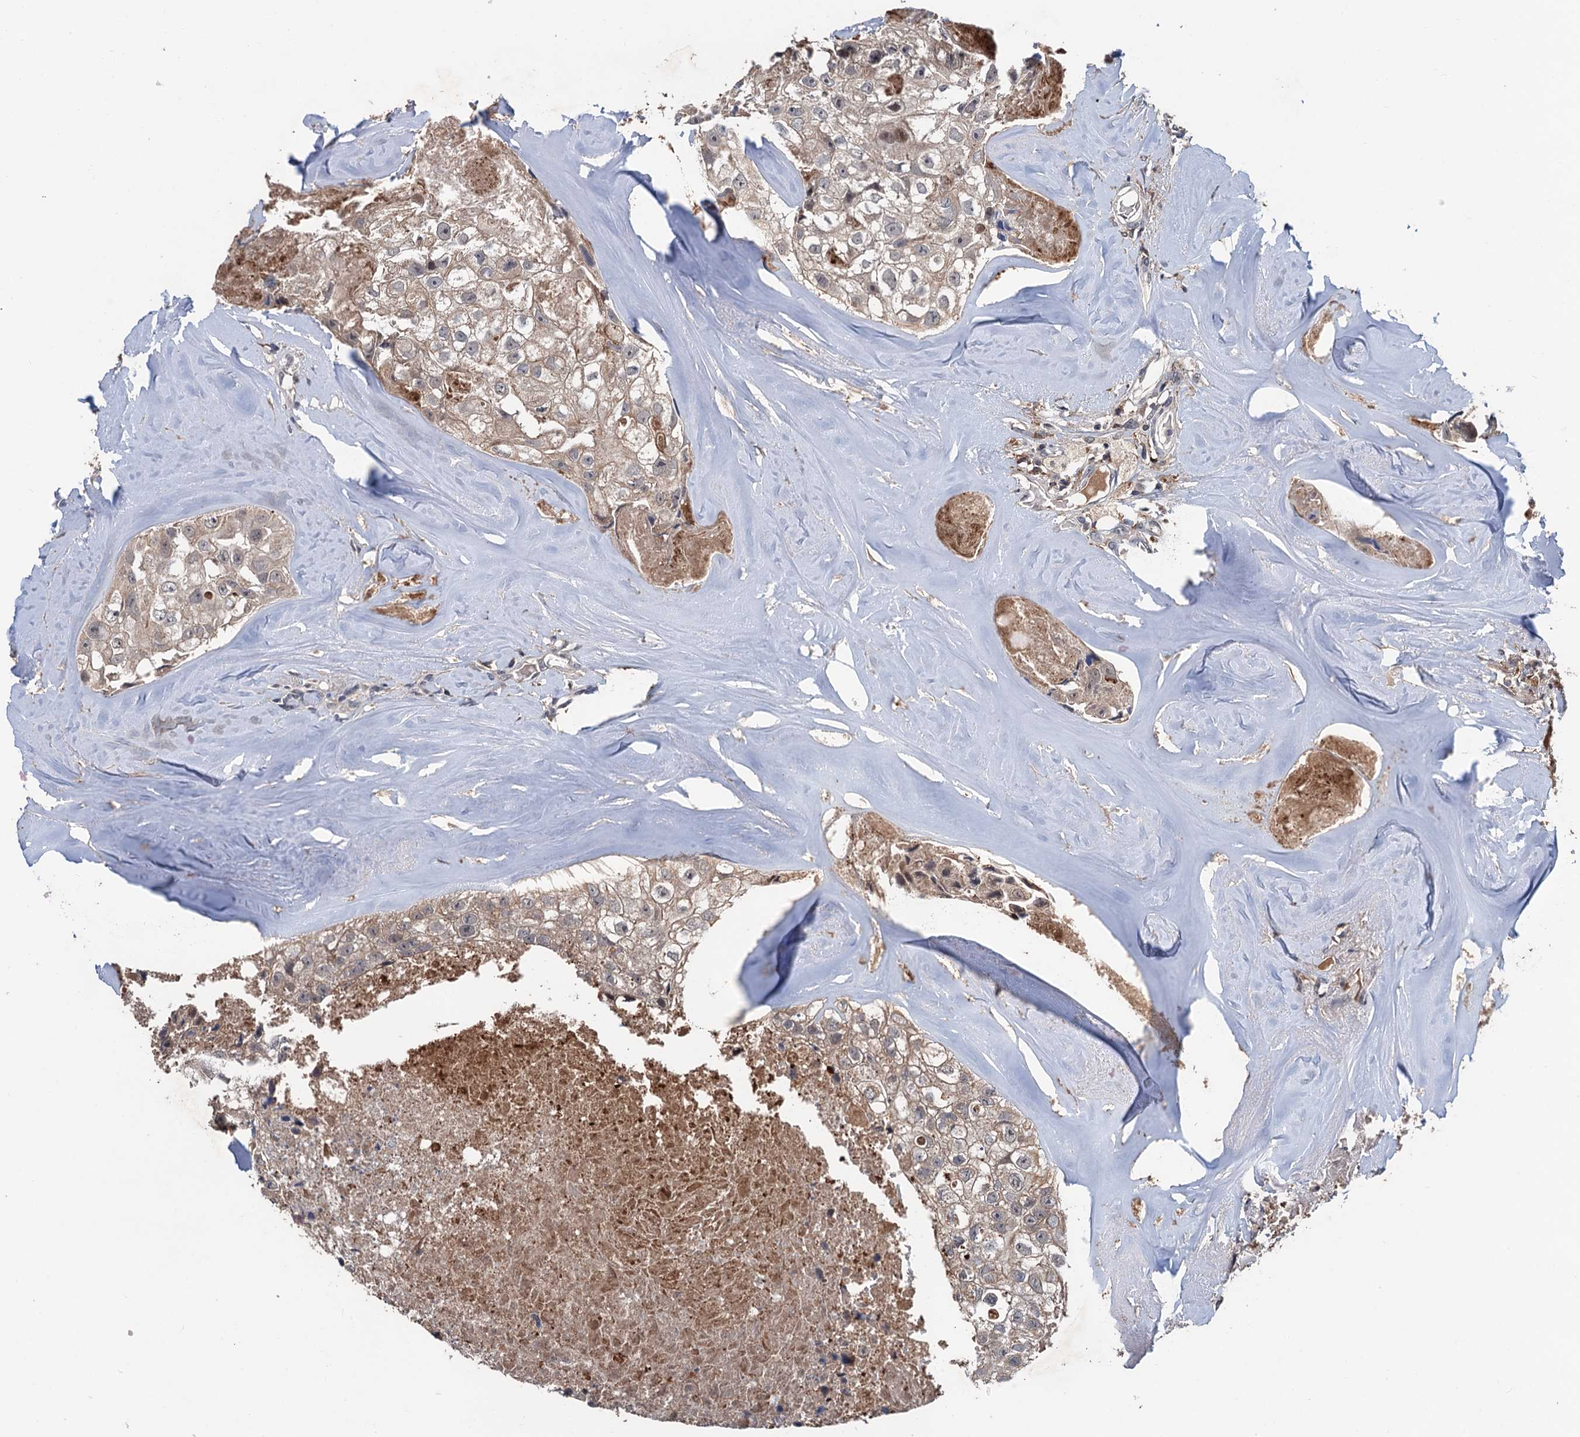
{"staining": {"intensity": "weak", "quantity": "25%-75%", "location": "cytoplasmic/membranous"}, "tissue": "head and neck cancer", "cell_type": "Tumor cells", "image_type": "cancer", "snomed": [{"axis": "morphology", "description": "Adenocarcinoma, NOS"}, {"axis": "morphology", "description": "Adenocarcinoma, metastatic, NOS"}, {"axis": "topography", "description": "Head-Neck"}], "caption": "The image demonstrates immunohistochemical staining of head and neck cancer. There is weak cytoplasmic/membranous expression is appreciated in approximately 25%-75% of tumor cells. (IHC, brightfield microscopy, high magnification).", "gene": "ZNF438", "patient": {"sex": "male", "age": 75}}